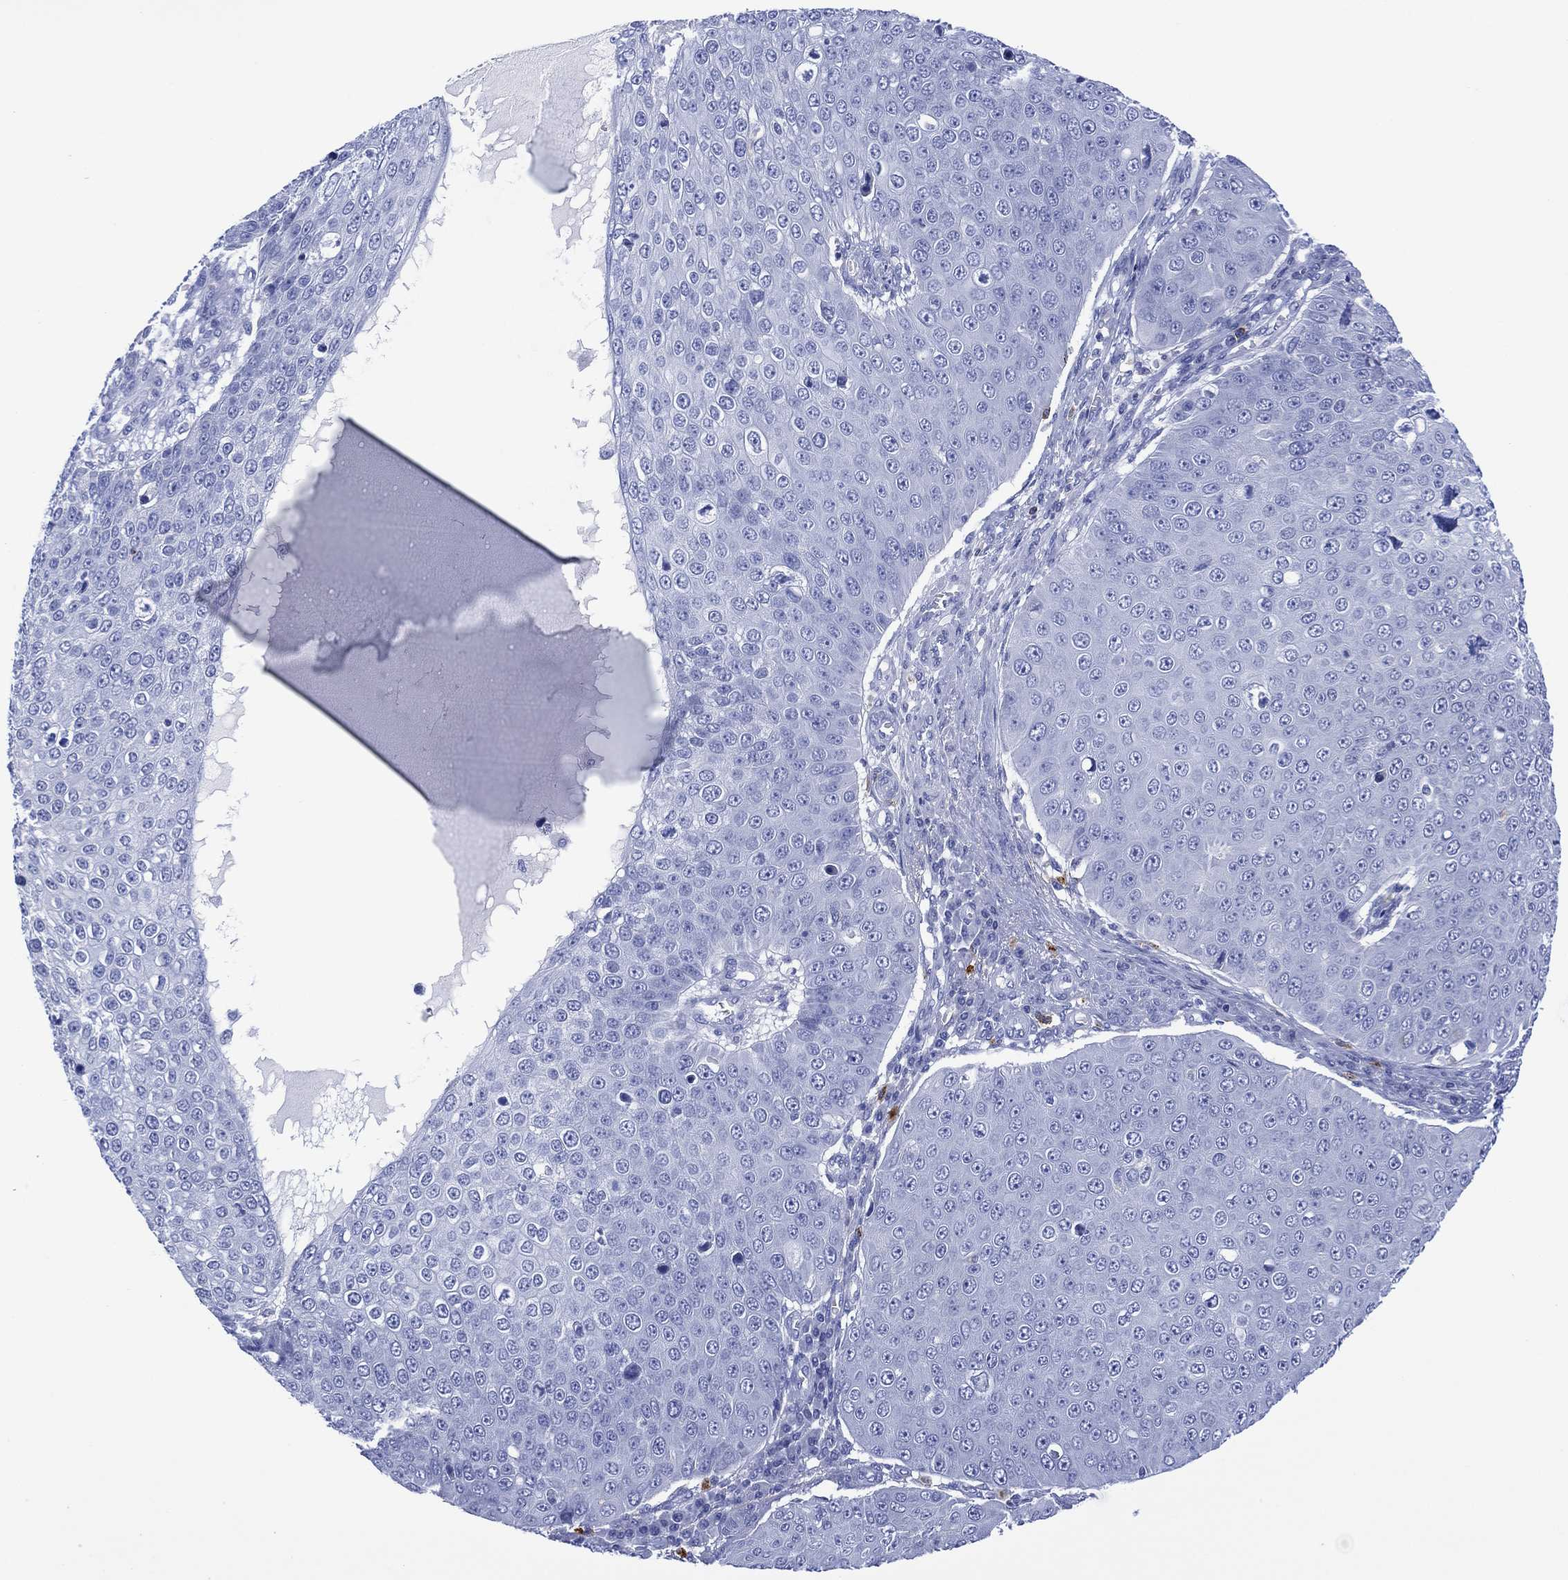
{"staining": {"intensity": "negative", "quantity": "none", "location": "none"}, "tissue": "skin cancer", "cell_type": "Tumor cells", "image_type": "cancer", "snomed": [{"axis": "morphology", "description": "Squamous cell carcinoma, NOS"}, {"axis": "topography", "description": "Skin"}], "caption": "Tumor cells are negative for brown protein staining in skin cancer.", "gene": "DPP4", "patient": {"sex": "male", "age": 71}}